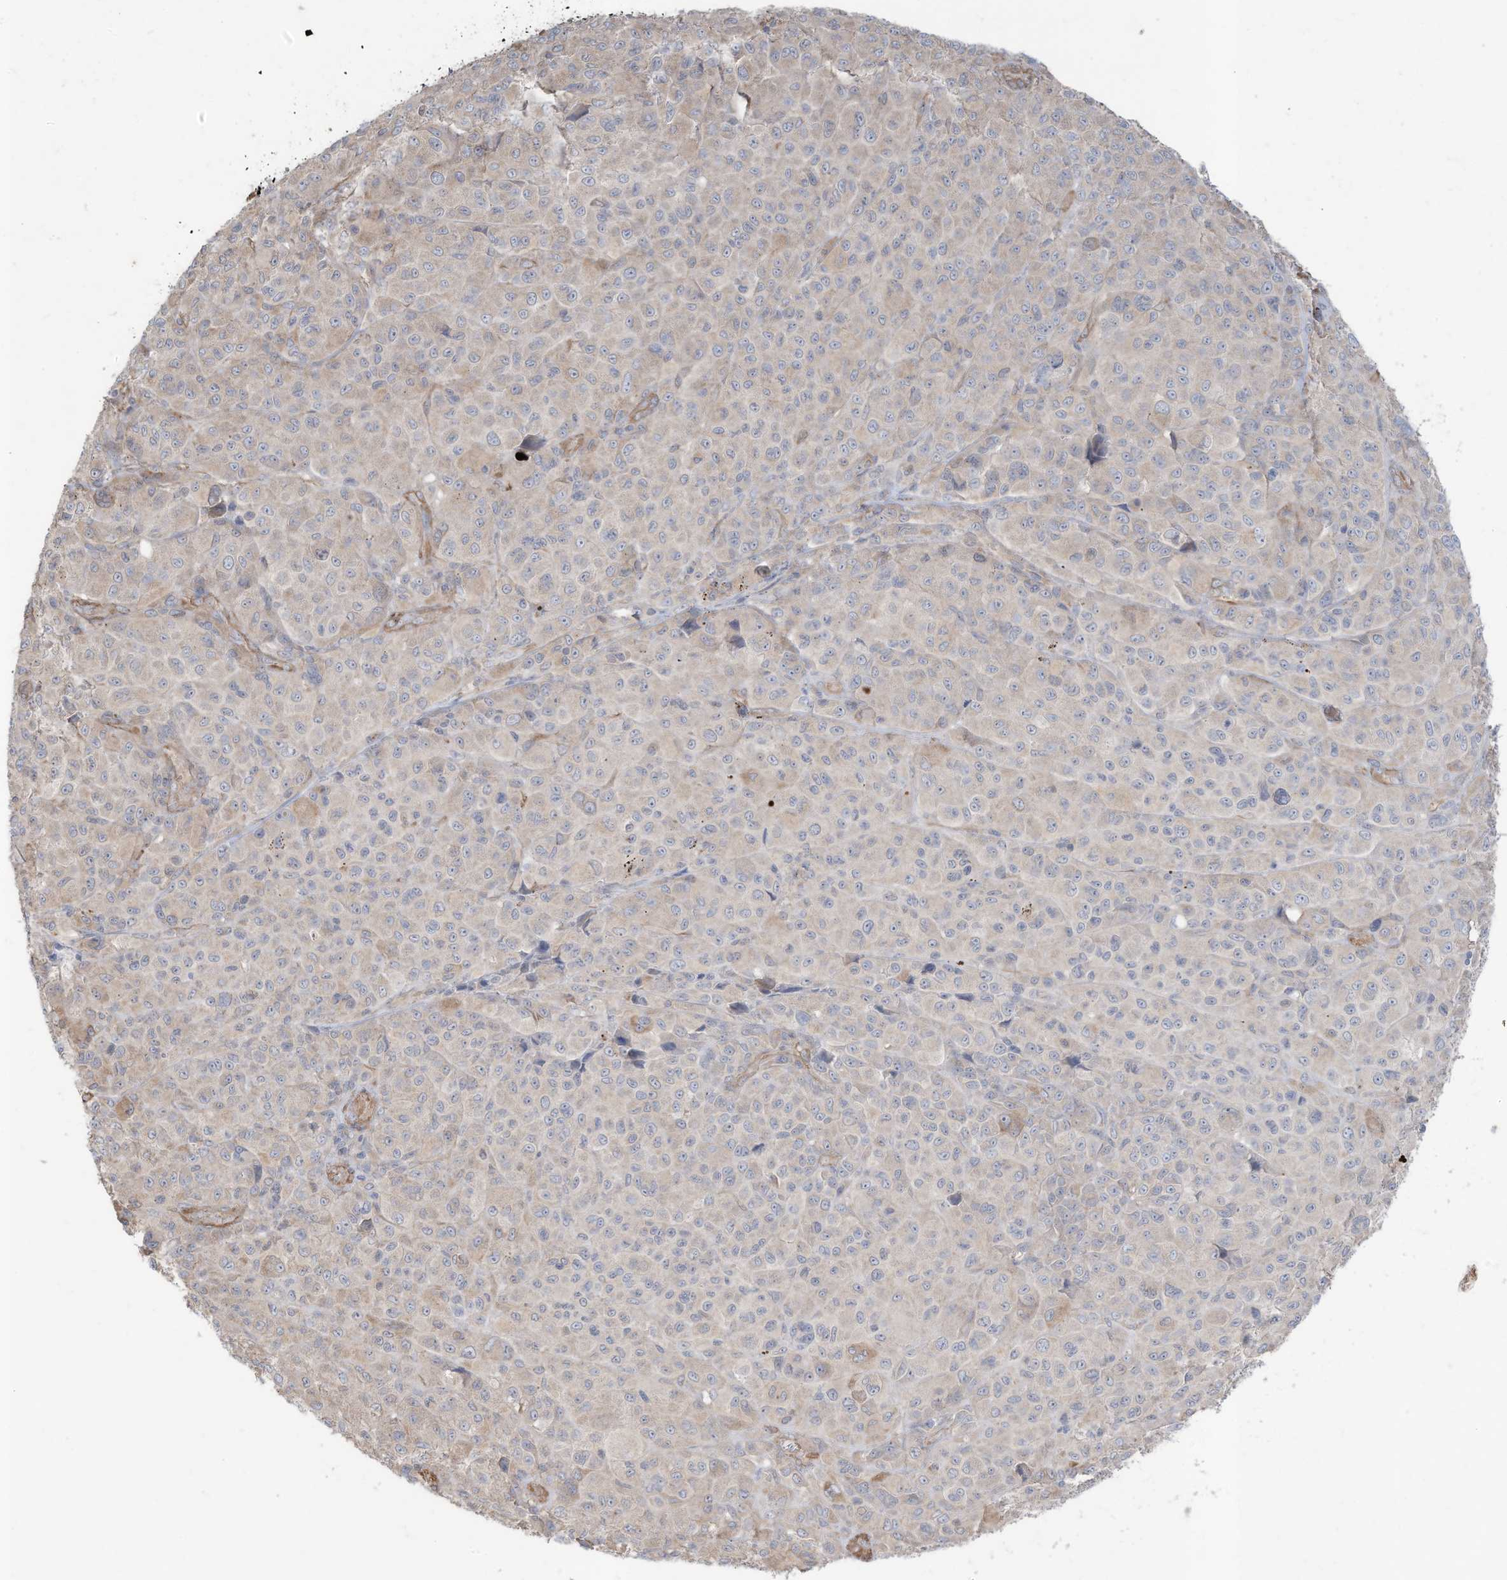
{"staining": {"intensity": "negative", "quantity": "none", "location": "none"}, "tissue": "melanoma", "cell_type": "Tumor cells", "image_type": "cancer", "snomed": [{"axis": "morphology", "description": "Malignant melanoma, NOS"}, {"axis": "topography", "description": "Skin of trunk"}], "caption": "There is no significant staining in tumor cells of melanoma.", "gene": "SLC17A7", "patient": {"sex": "male", "age": 71}}